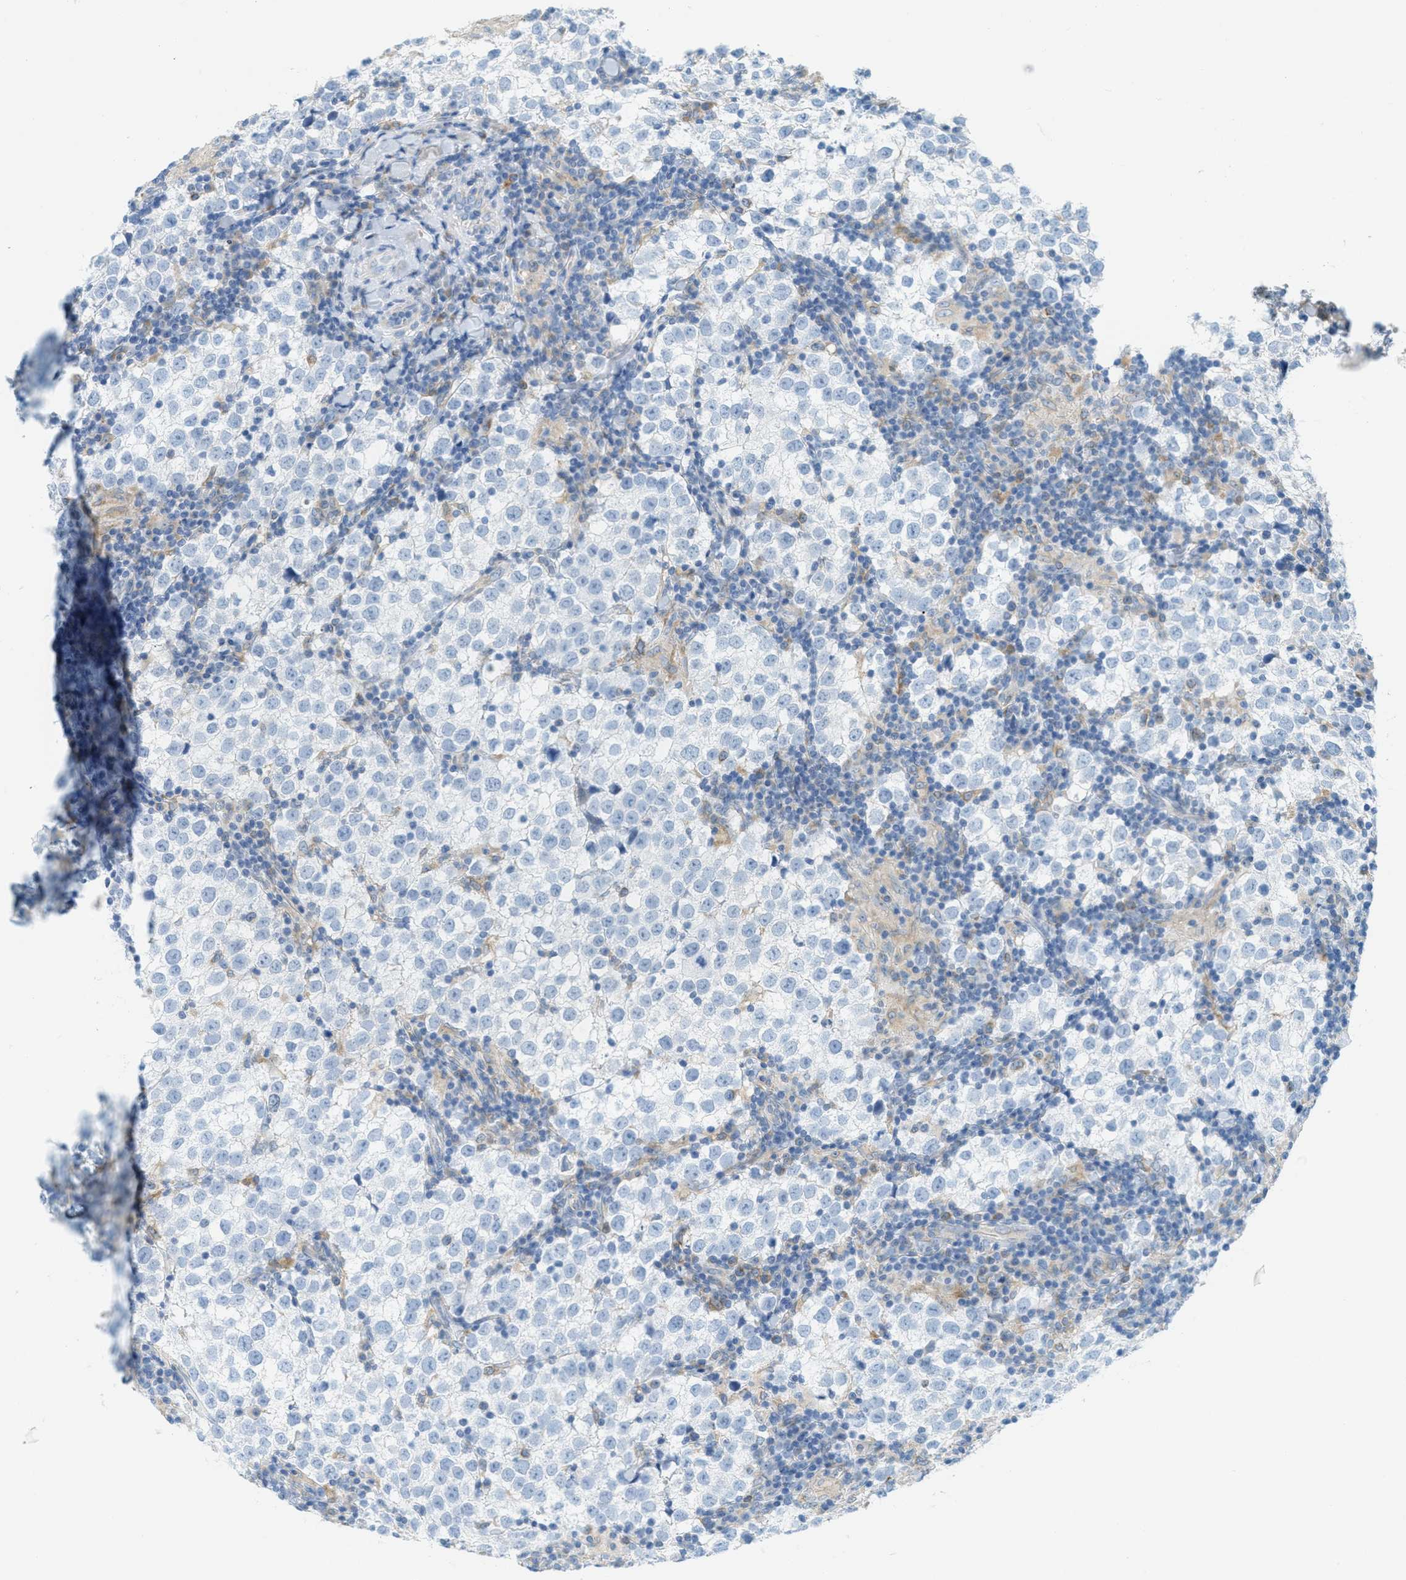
{"staining": {"intensity": "negative", "quantity": "none", "location": "none"}, "tissue": "testis cancer", "cell_type": "Tumor cells", "image_type": "cancer", "snomed": [{"axis": "morphology", "description": "Seminoma, NOS"}, {"axis": "morphology", "description": "Carcinoma, Embryonal, NOS"}, {"axis": "topography", "description": "Testis"}], "caption": "IHC image of human testis cancer (seminoma) stained for a protein (brown), which demonstrates no expression in tumor cells.", "gene": "TEX264", "patient": {"sex": "male", "age": 36}}